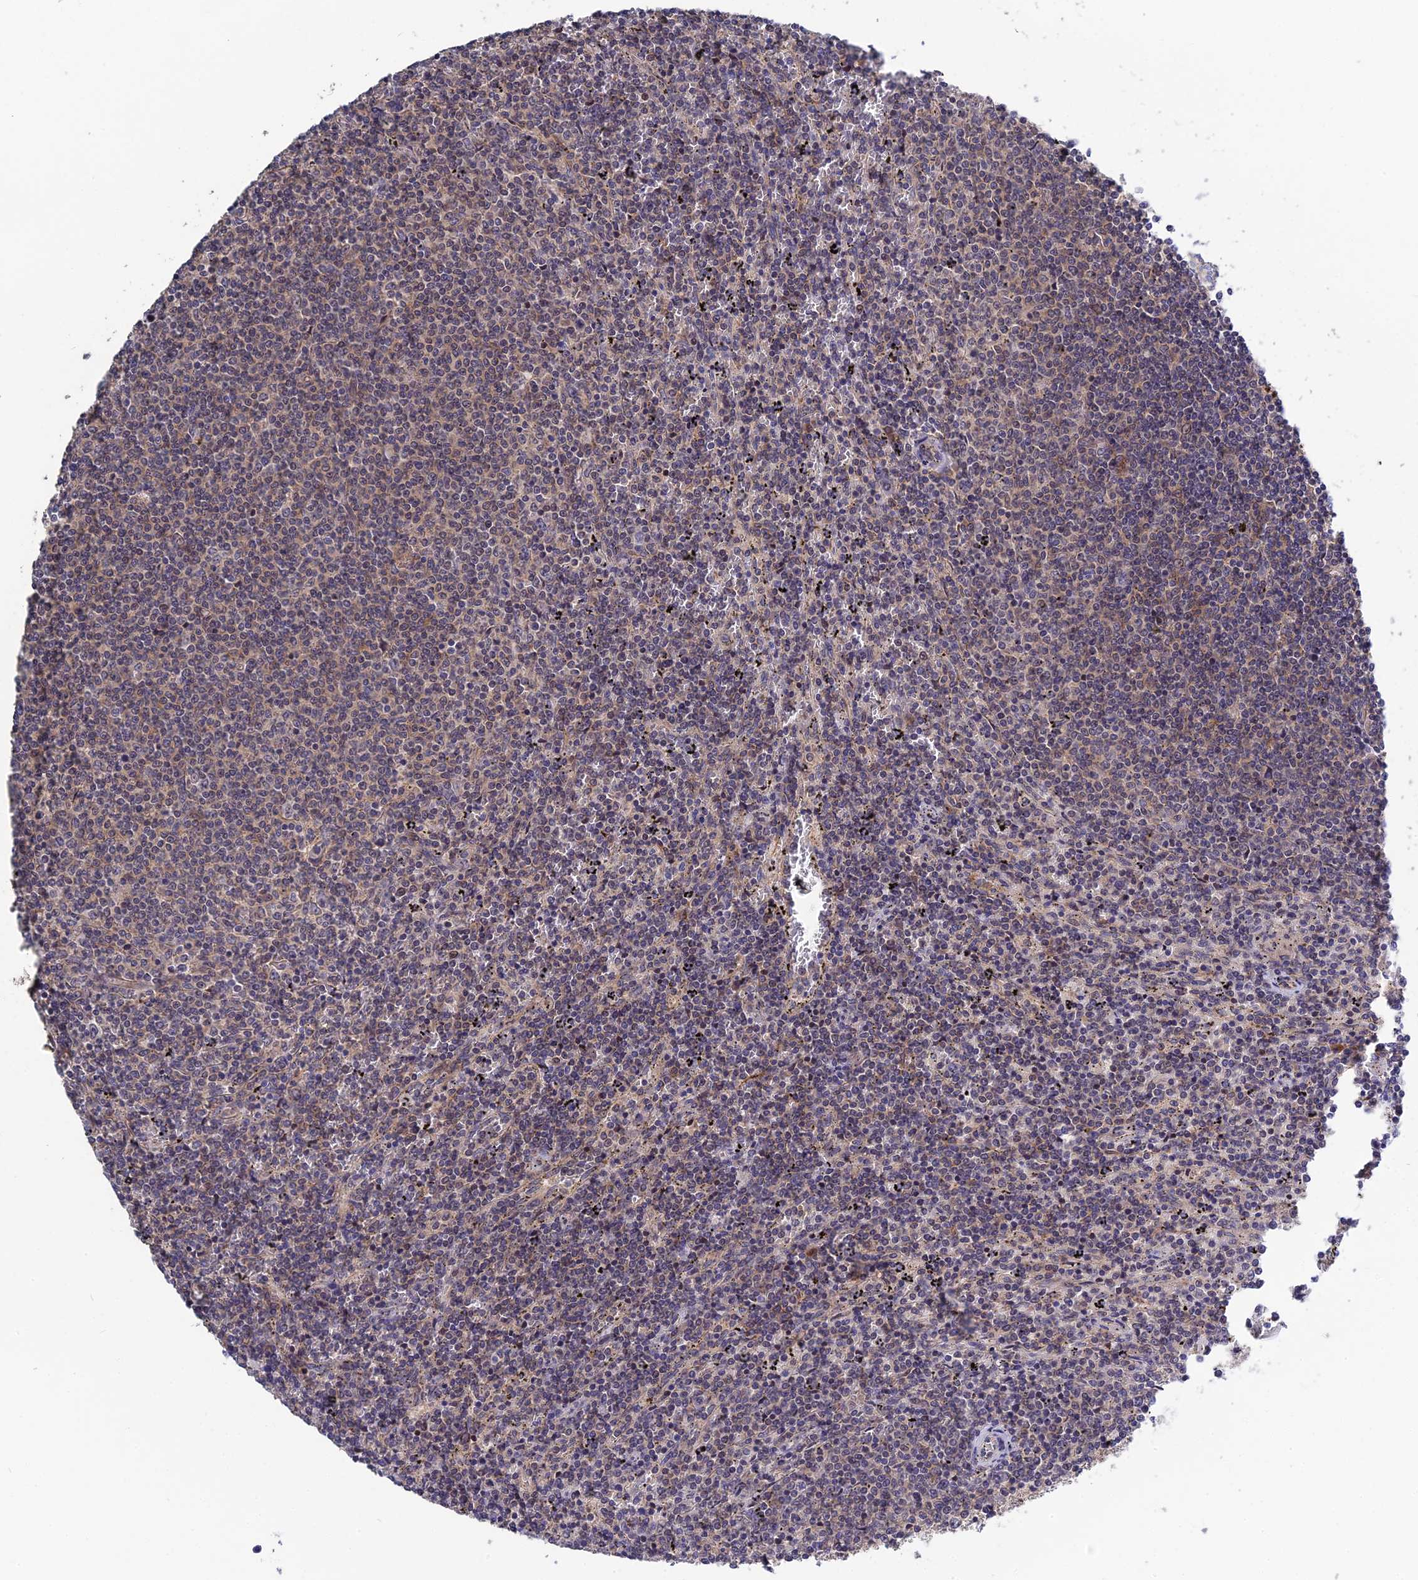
{"staining": {"intensity": "negative", "quantity": "none", "location": "none"}, "tissue": "lymphoma", "cell_type": "Tumor cells", "image_type": "cancer", "snomed": [{"axis": "morphology", "description": "Malignant lymphoma, non-Hodgkin's type, Low grade"}, {"axis": "topography", "description": "Spleen"}], "caption": "The image exhibits no significant positivity in tumor cells of lymphoma.", "gene": "CRACD", "patient": {"sex": "female", "age": 50}}